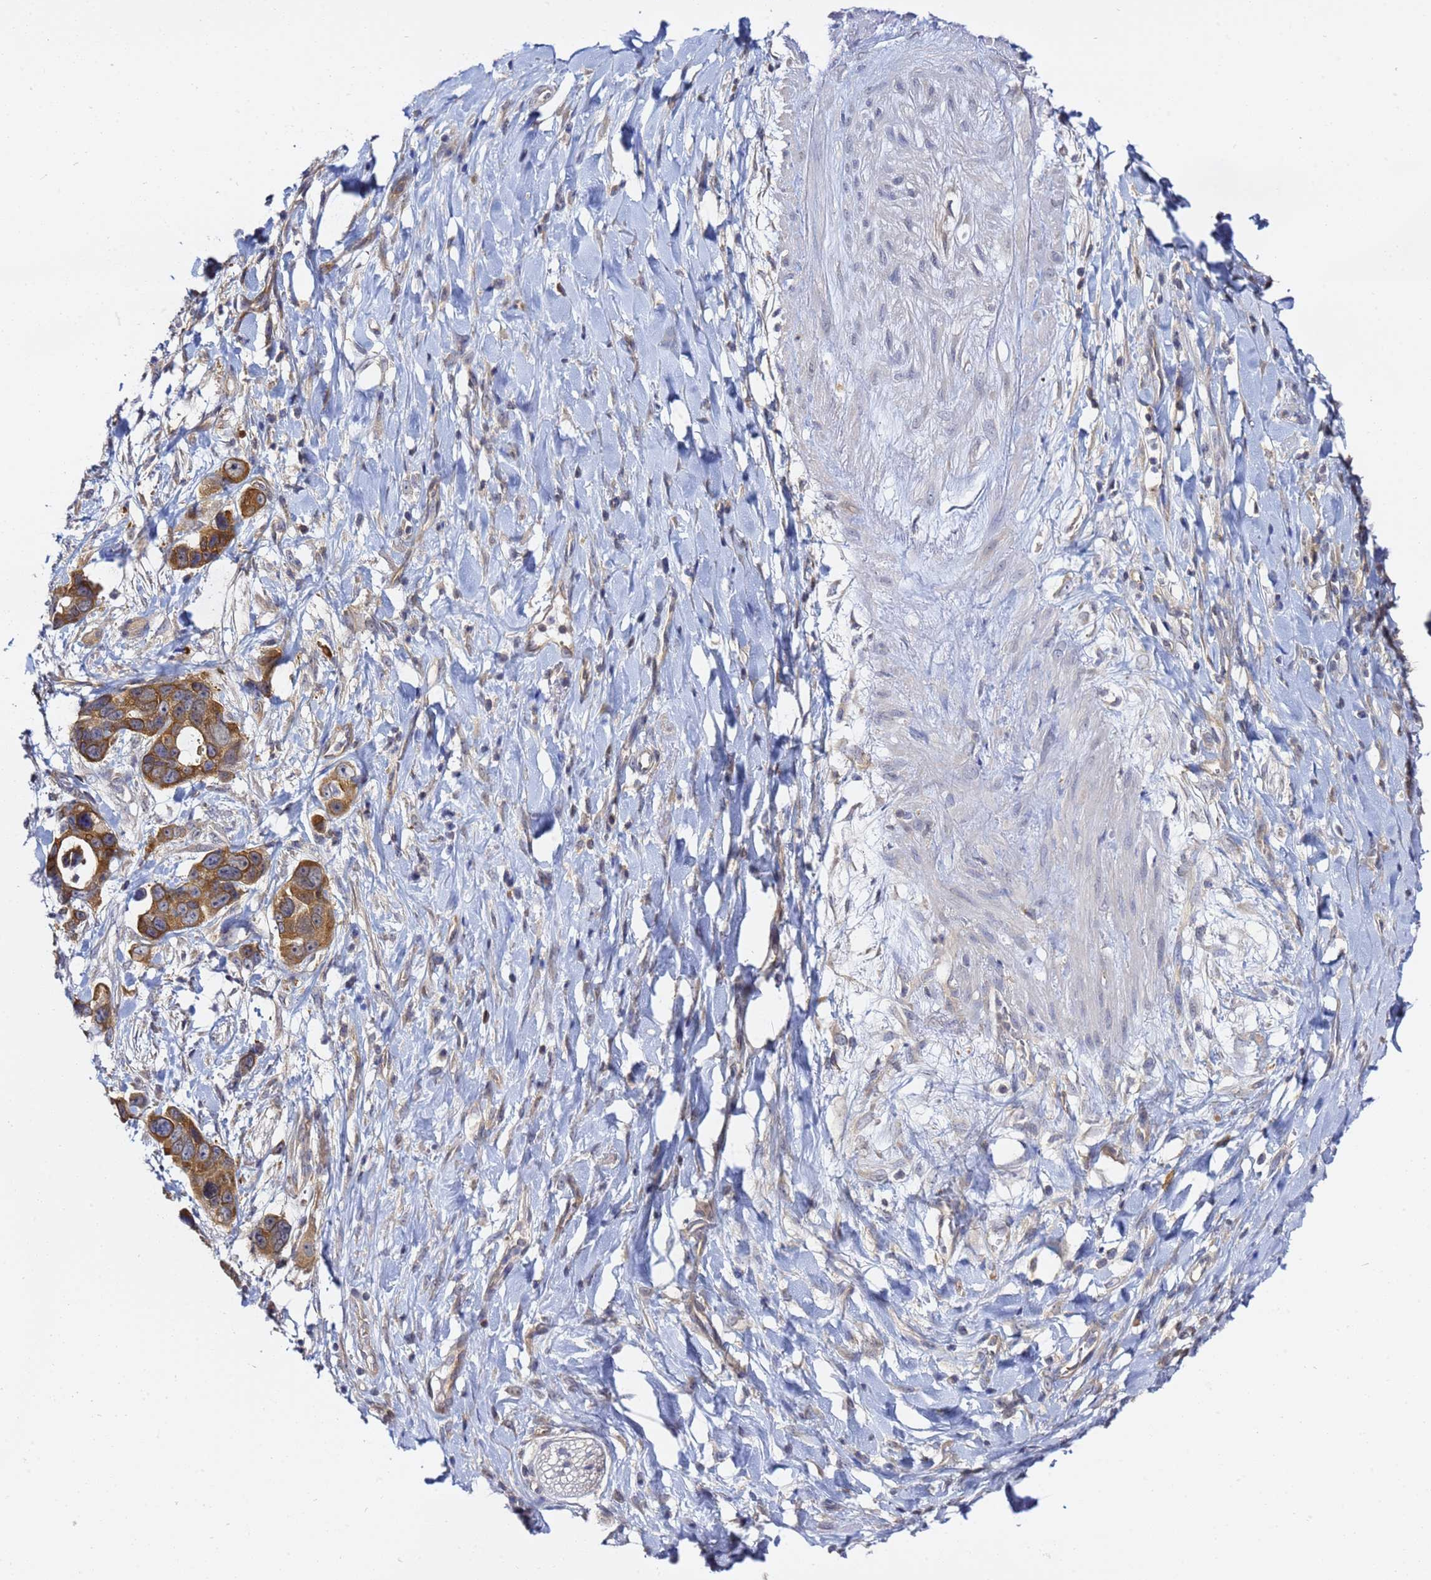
{"staining": {"intensity": "moderate", "quantity": ">75%", "location": "cytoplasmic/membranous"}, "tissue": "pancreatic cancer", "cell_type": "Tumor cells", "image_type": "cancer", "snomed": [{"axis": "morphology", "description": "Normal tissue, NOS"}, {"axis": "morphology", "description": "Adenocarcinoma, NOS"}, {"axis": "topography", "description": "Lymph node"}, {"axis": "topography", "description": "Pancreas"}], "caption": "Human pancreatic adenocarcinoma stained for a protein (brown) demonstrates moderate cytoplasmic/membranous positive staining in approximately >75% of tumor cells.", "gene": "LENG1", "patient": {"sex": "female", "age": 67}}